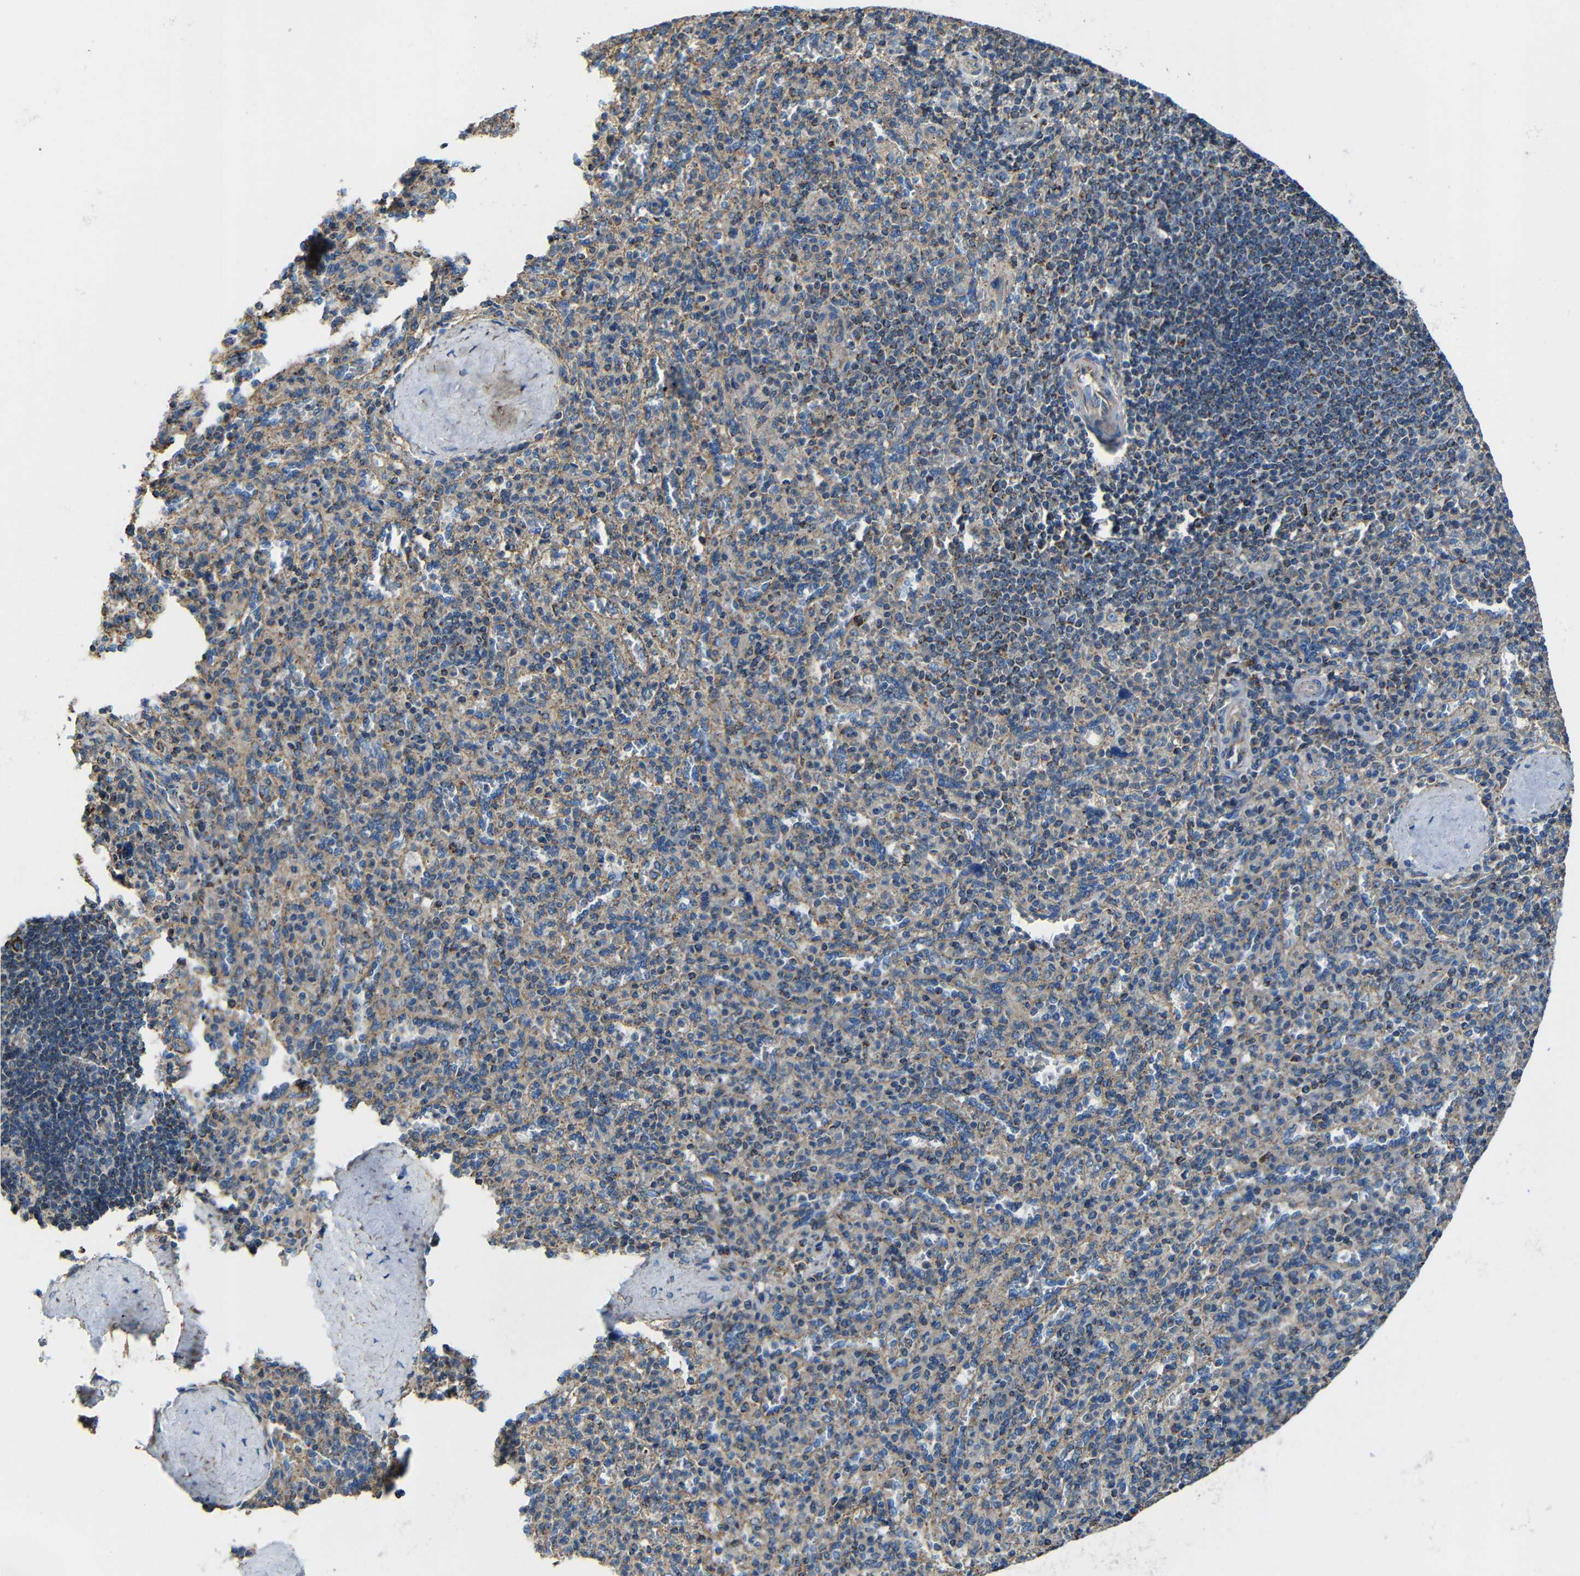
{"staining": {"intensity": "moderate", "quantity": "25%-75%", "location": "cytoplasmic/membranous"}, "tissue": "spleen", "cell_type": "Cells in red pulp", "image_type": "normal", "snomed": [{"axis": "morphology", "description": "Normal tissue, NOS"}, {"axis": "topography", "description": "Spleen"}], "caption": "Immunohistochemistry (IHC) (DAB) staining of benign human spleen displays moderate cytoplasmic/membranous protein staining in approximately 25%-75% of cells in red pulp.", "gene": "INTS6L", "patient": {"sex": "male", "age": 36}}